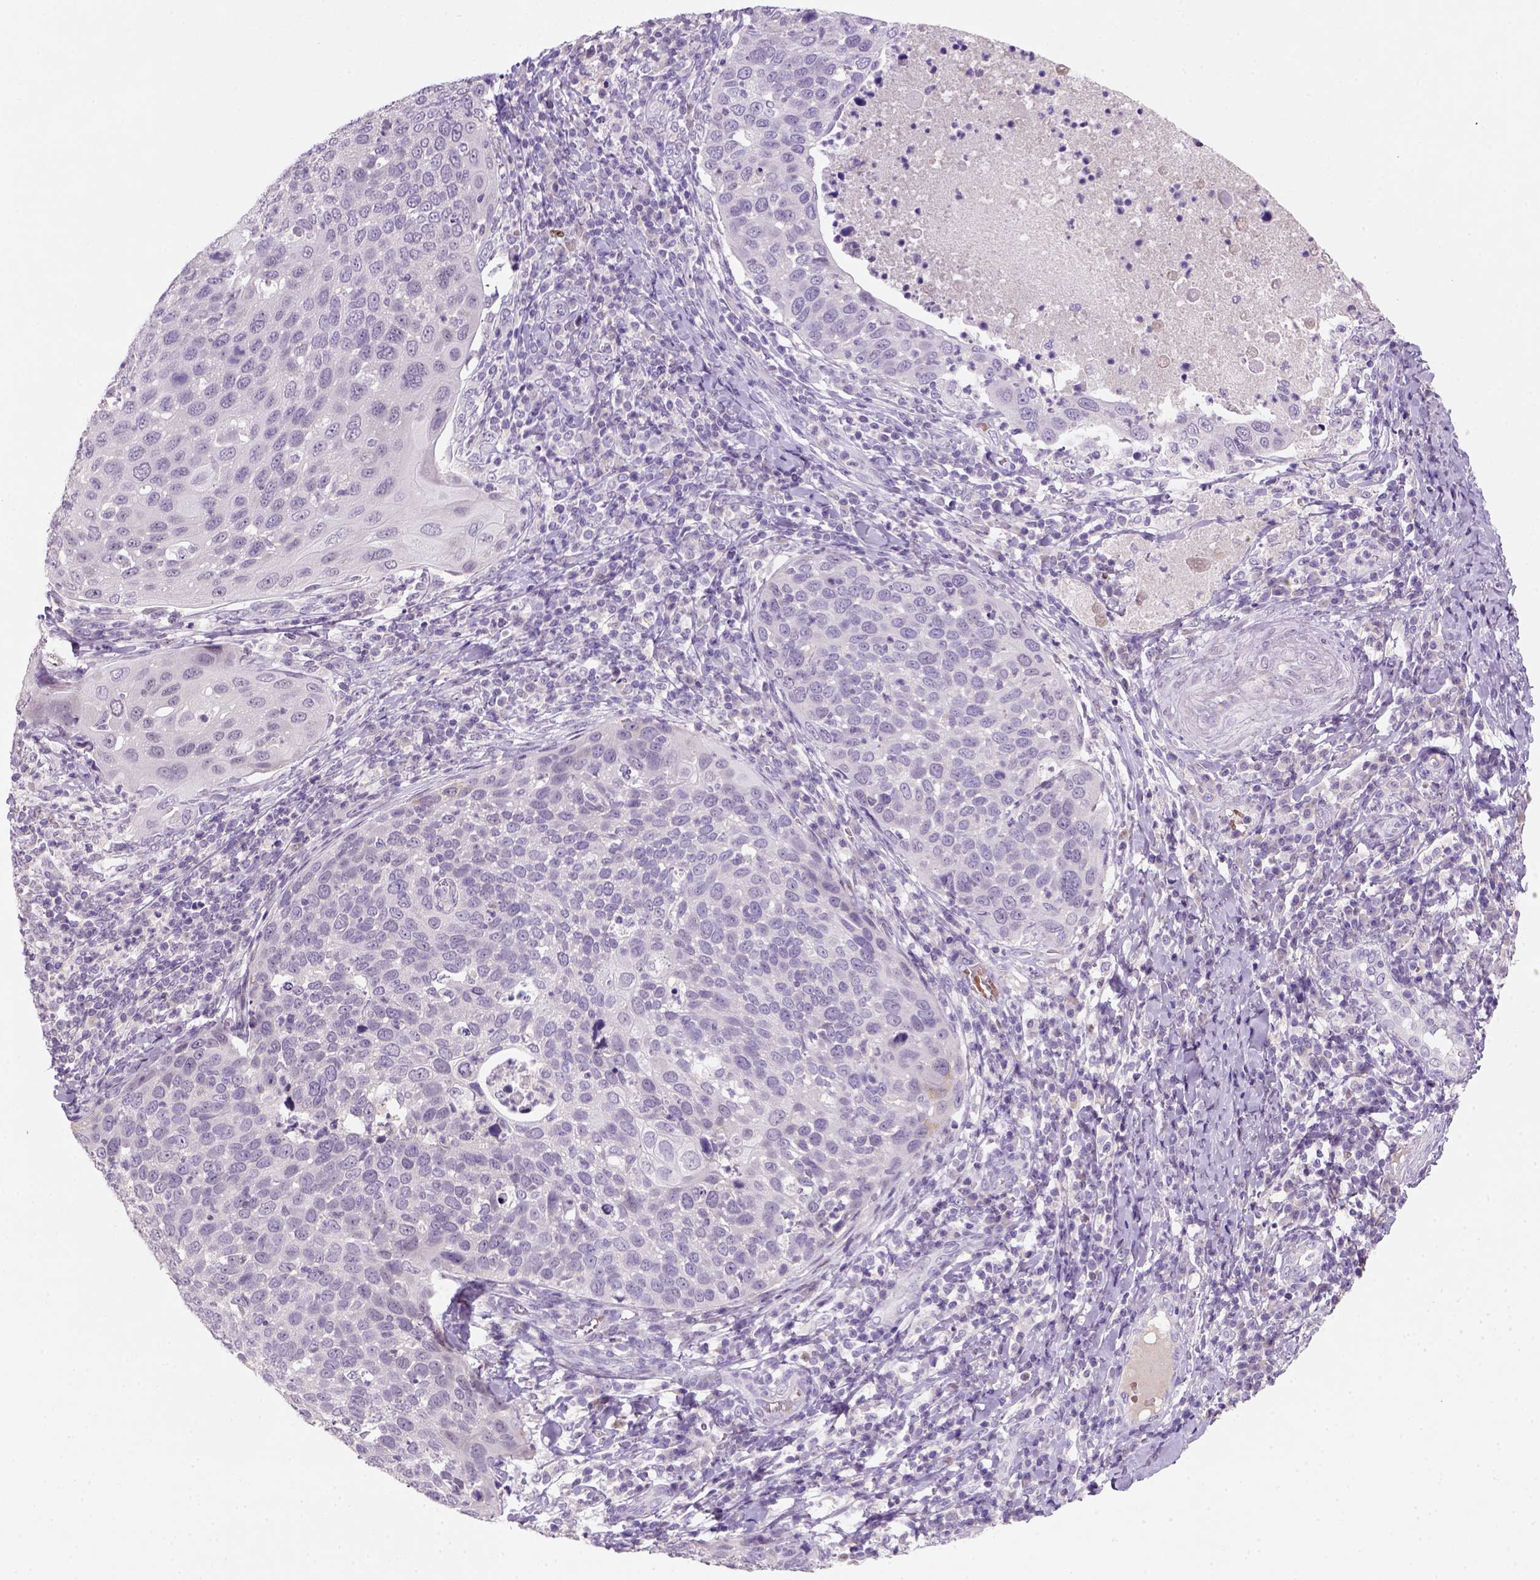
{"staining": {"intensity": "negative", "quantity": "none", "location": "none"}, "tissue": "cervical cancer", "cell_type": "Tumor cells", "image_type": "cancer", "snomed": [{"axis": "morphology", "description": "Squamous cell carcinoma, NOS"}, {"axis": "topography", "description": "Cervix"}], "caption": "This is an immunohistochemistry (IHC) micrograph of human cervical squamous cell carcinoma. There is no positivity in tumor cells.", "gene": "ZMAT4", "patient": {"sex": "female", "age": 54}}